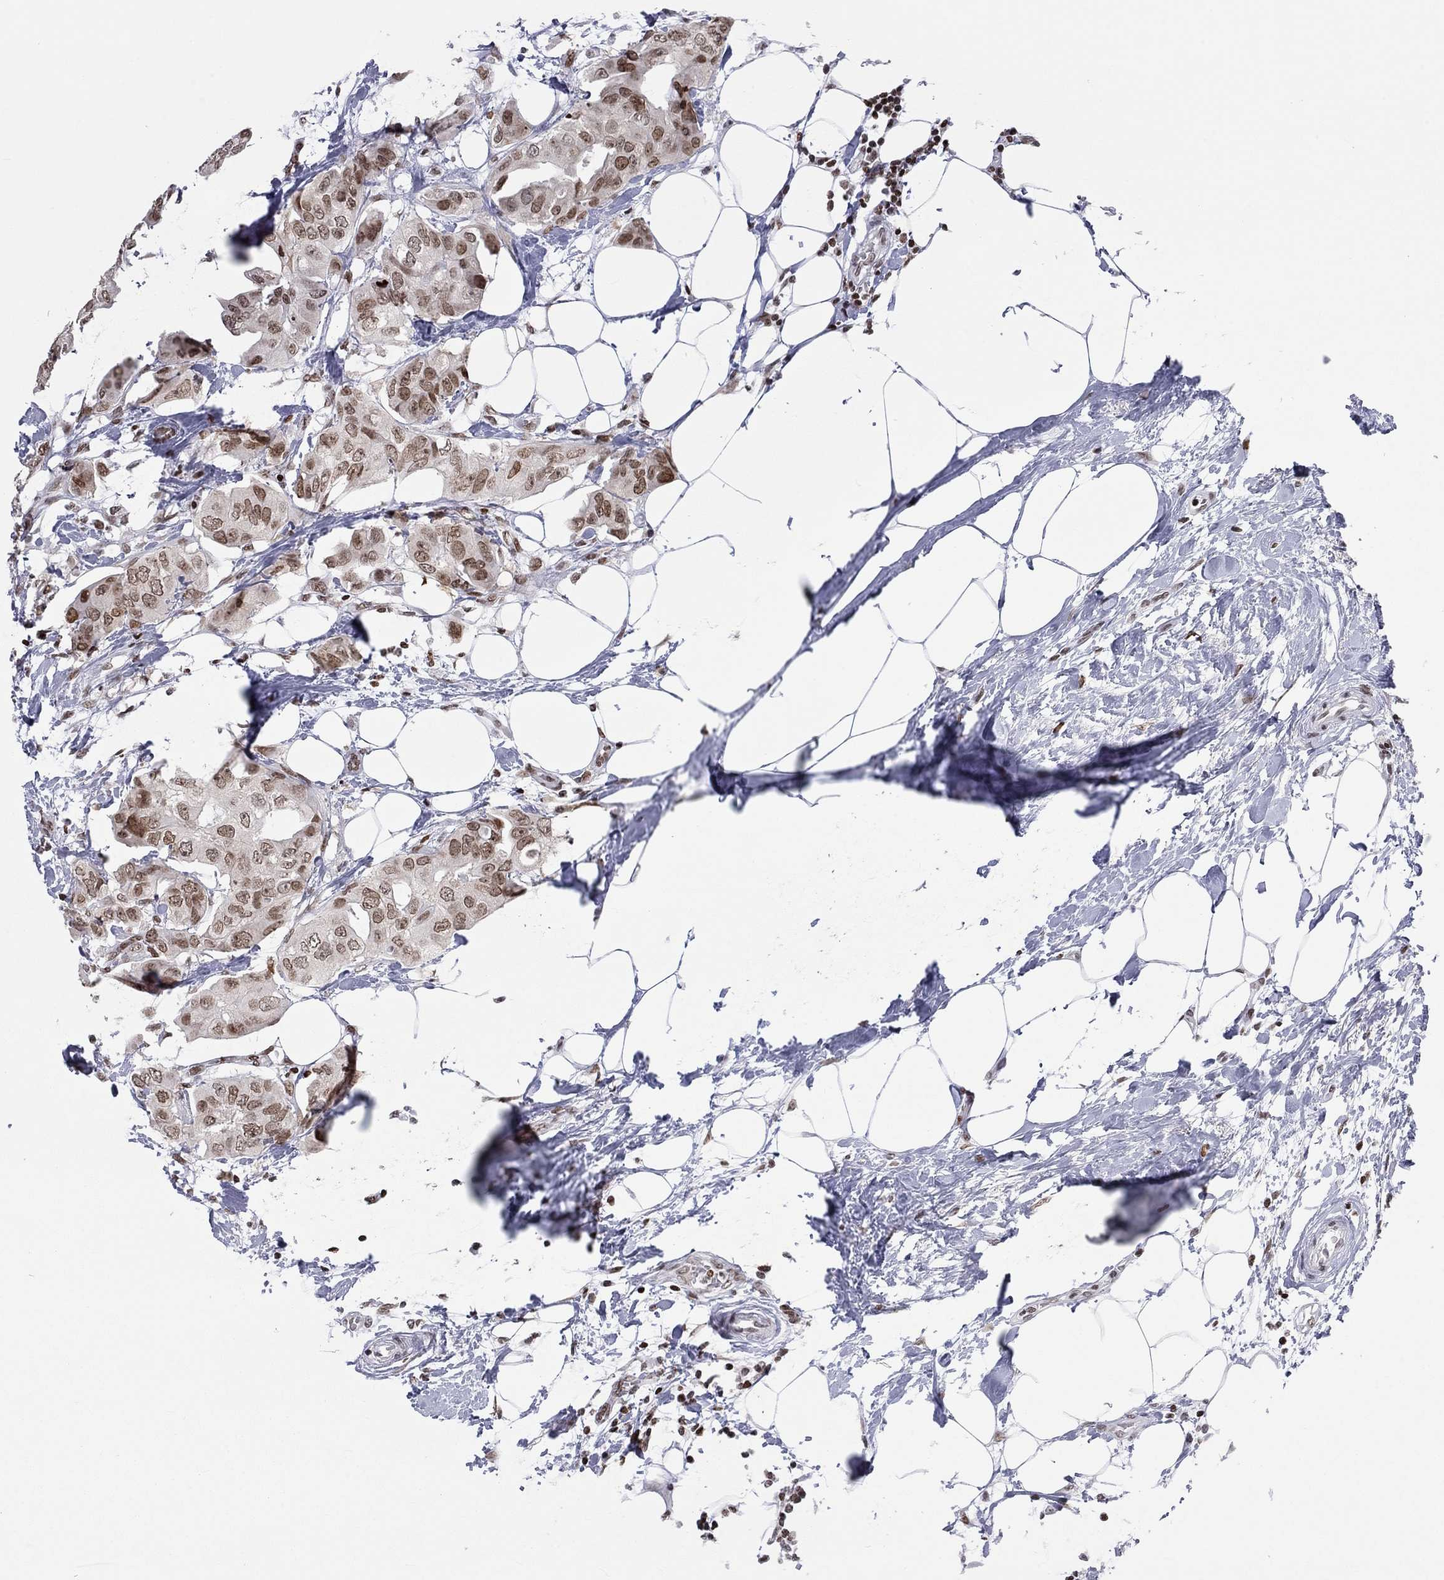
{"staining": {"intensity": "moderate", "quantity": ">75%", "location": "nuclear"}, "tissue": "breast cancer", "cell_type": "Tumor cells", "image_type": "cancer", "snomed": [{"axis": "morphology", "description": "Normal tissue, NOS"}, {"axis": "morphology", "description": "Duct carcinoma"}, {"axis": "topography", "description": "Breast"}], "caption": "Protein staining displays moderate nuclear staining in about >75% of tumor cells in breast infiltrating ductal carcinoma.", "gene": "H2AX", "patient": {"sex": "female", "age": 40}}